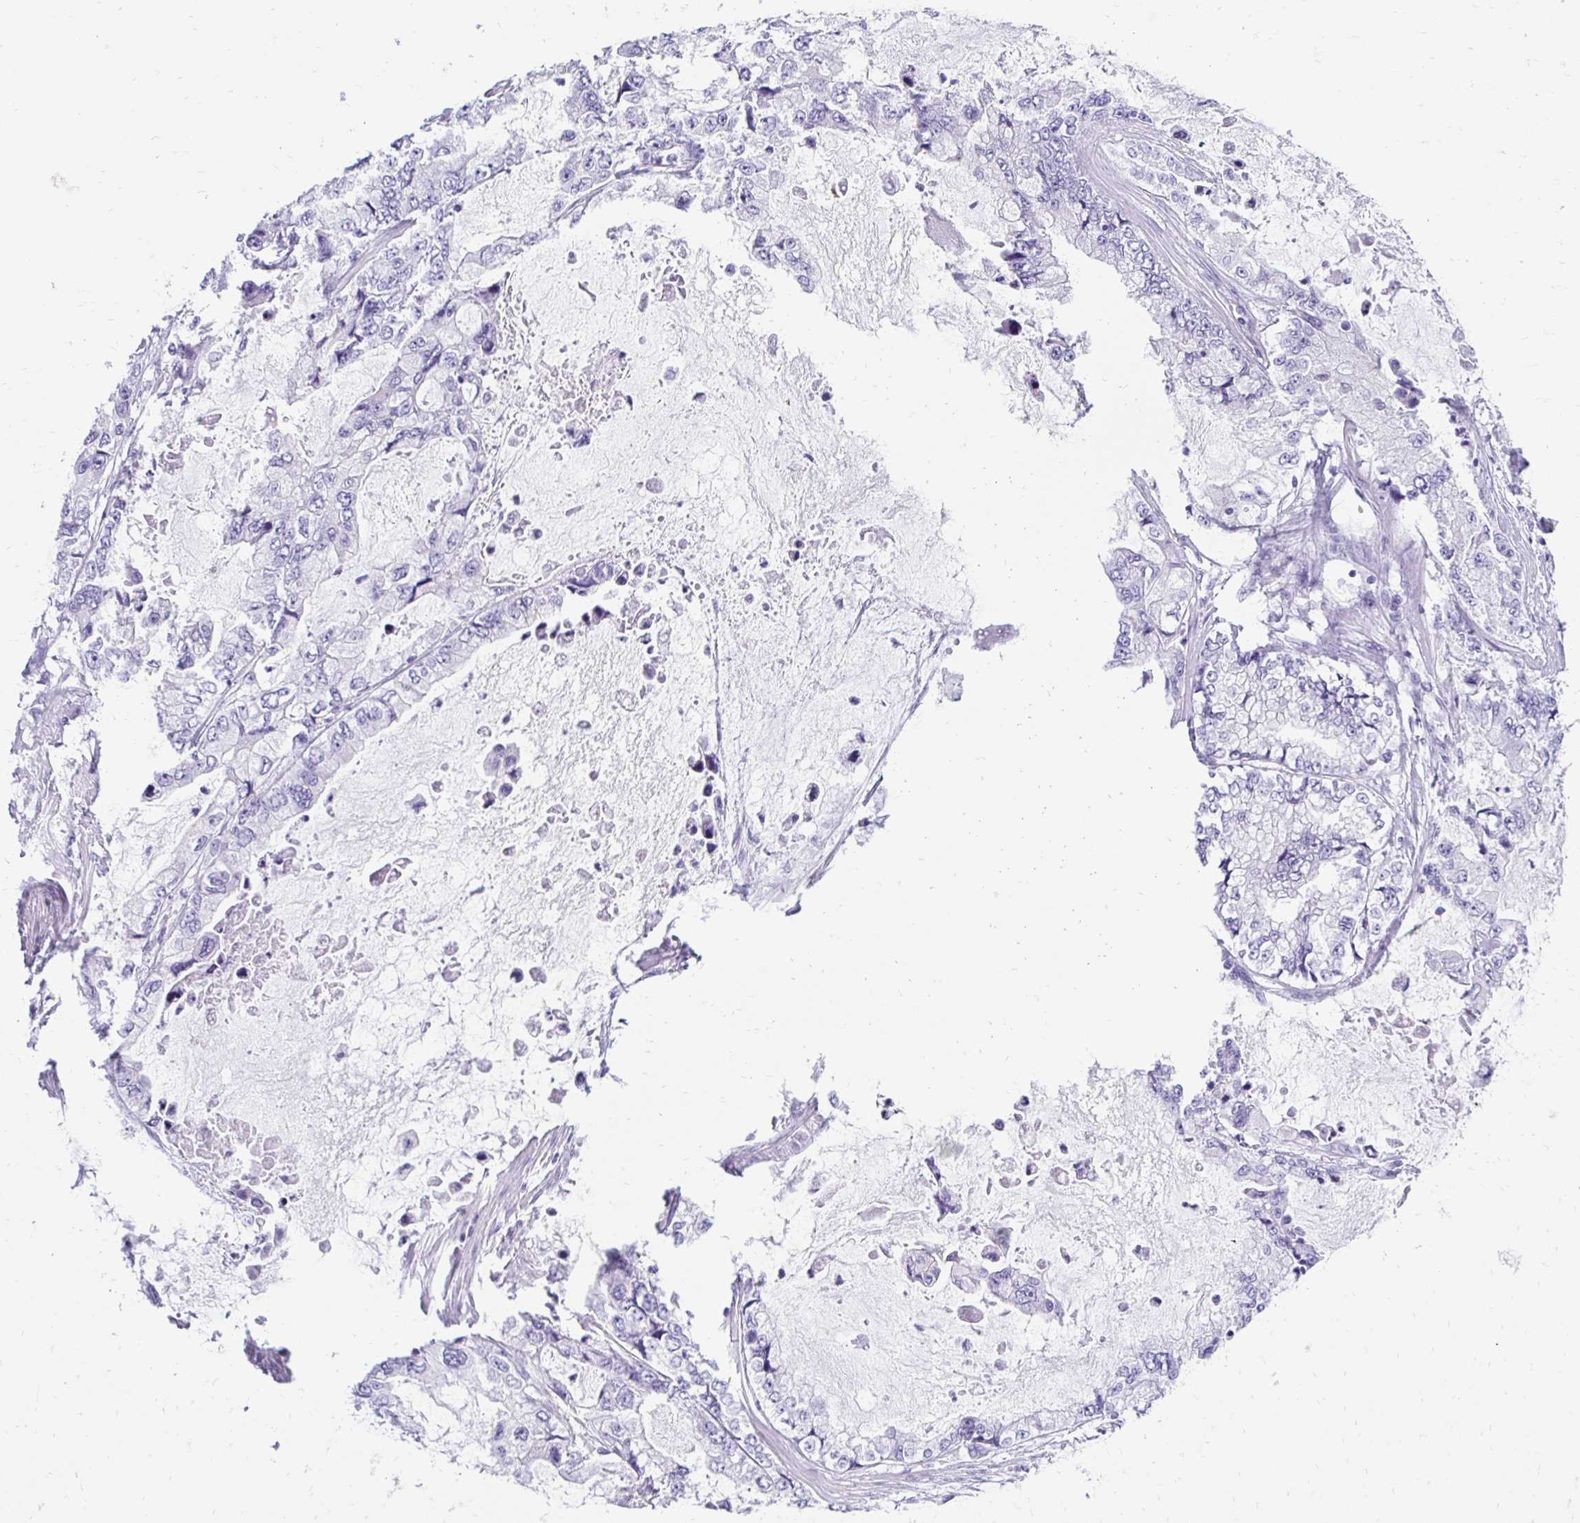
{"staining": {"intensity": "negative", "quantity": "none", "location": "none"}, "tissue": "stomach cancer", "cell_type": "Tumor cells", "image_type": "cancer", "snomed": [{"axis": "morphology", "description": "Adenocarcinoma, NOS"}, {"axis": "topography", "description": "Pancreas"}, {"axis": "topography", "description": "Stomach, upper"}, {"axis": "topography", "description": "Stomach"}], "caption": "Immunohistochemical staining of human stomach cancer (adenocarcinoma) displays no significant staining in tumor cells.", "gene": "TMEM54", "patient": {"sex": "male", "age": 77}}